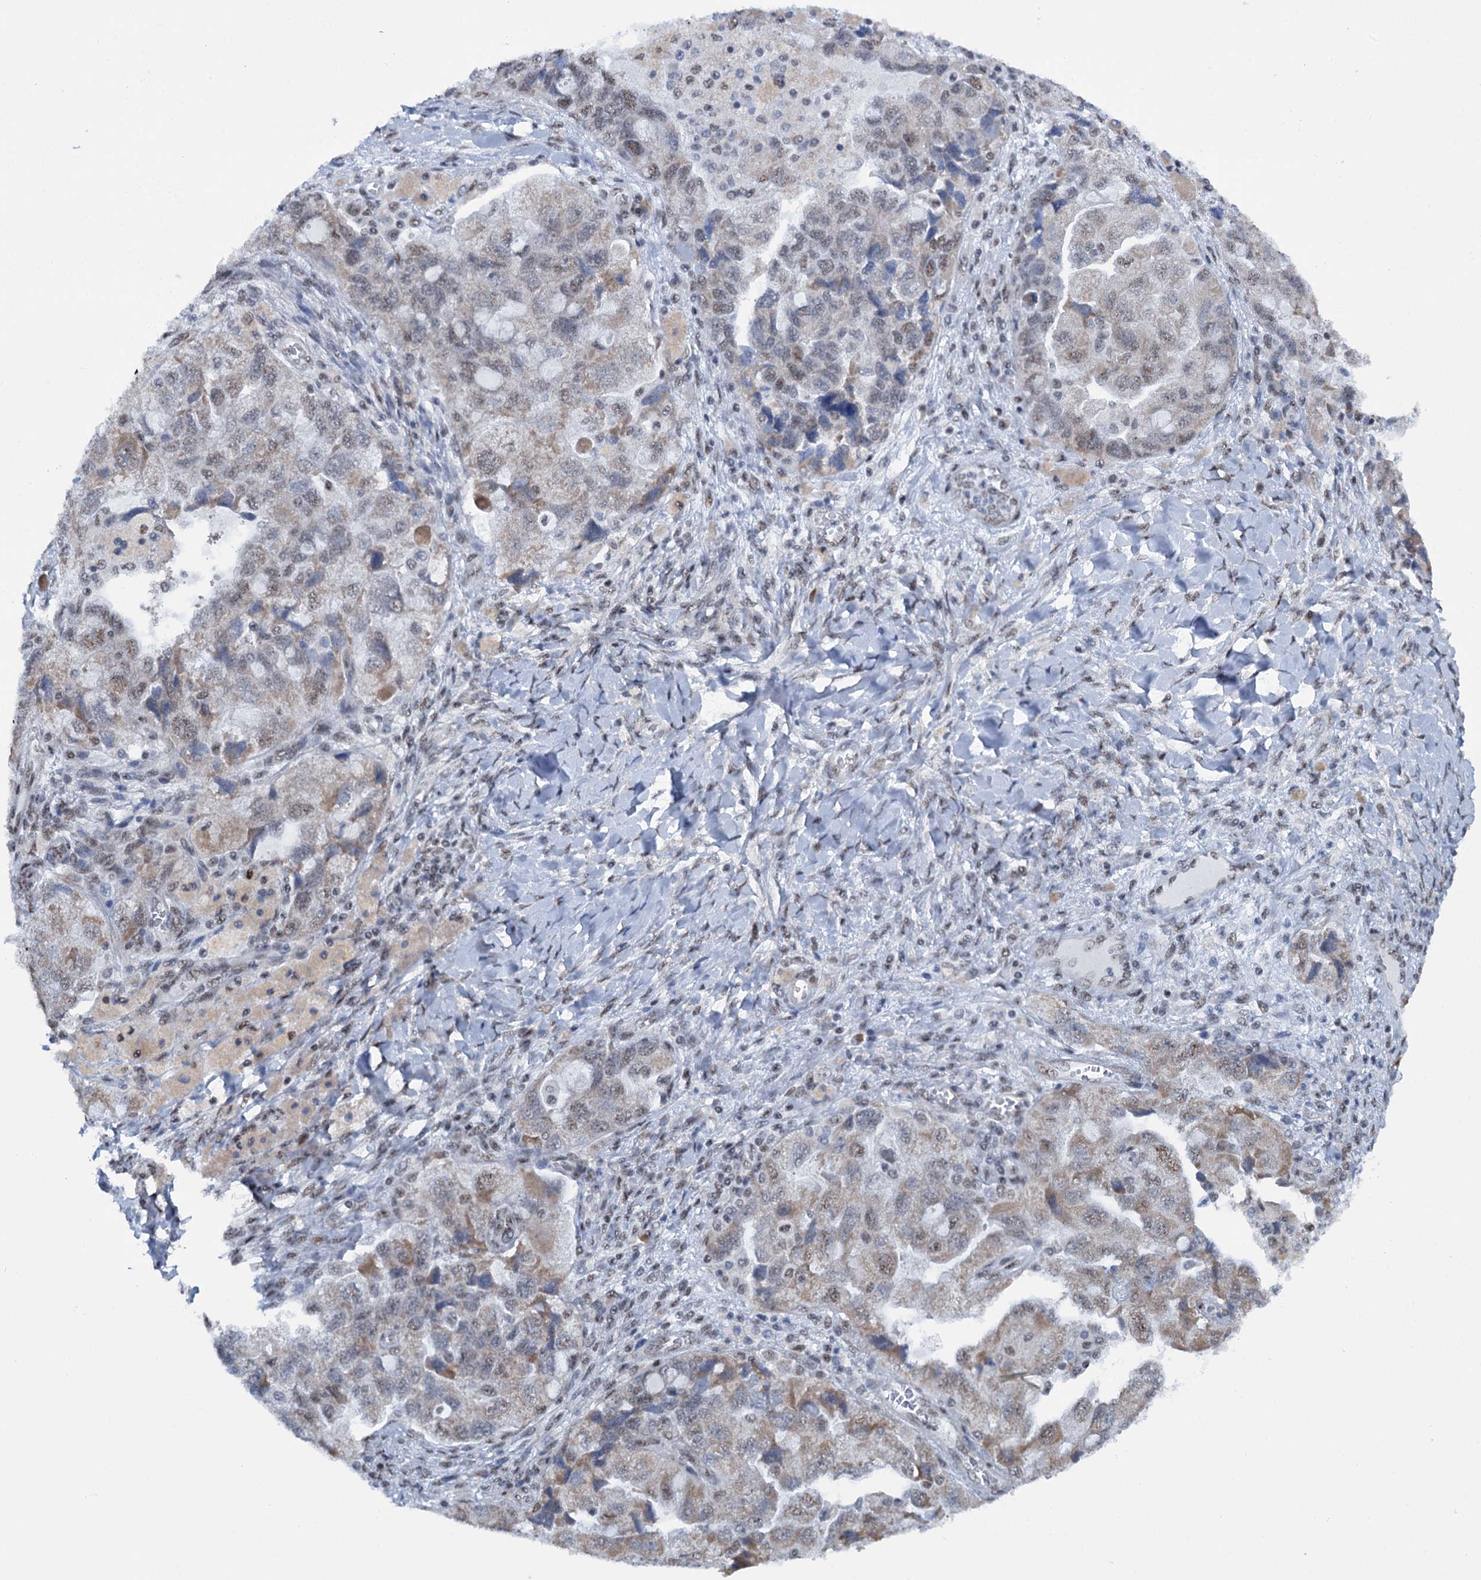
{"staining": {"intensity": "weak", "quantity": "25%-75%", "location": "cytoplasmic/membranous,nuclear"}, "tissue": "ovarian cancer", "cell_type": "Tumor cells", "image_type": "cancer", "snomed": [{"axis": "morphology", "description": "Carcinoma, NOS"}, {"axis": "morphology", "description": "Cystadenocarcinoma, serous, NOS"}, {"axis": "topography", "description": "Ovary"}], "caption": "Protein staining exhibits weak cytoplasmic/membranous and nuclear positivity in approximately 25%-75% of tumor cells in ovarian cancer (serous cystadenocarcinoma). (DAB IHC, brown staining for protein, blue staining for nuclei).", "gene": "SREK1", "patient": {"sex": "female", "age": 69}}